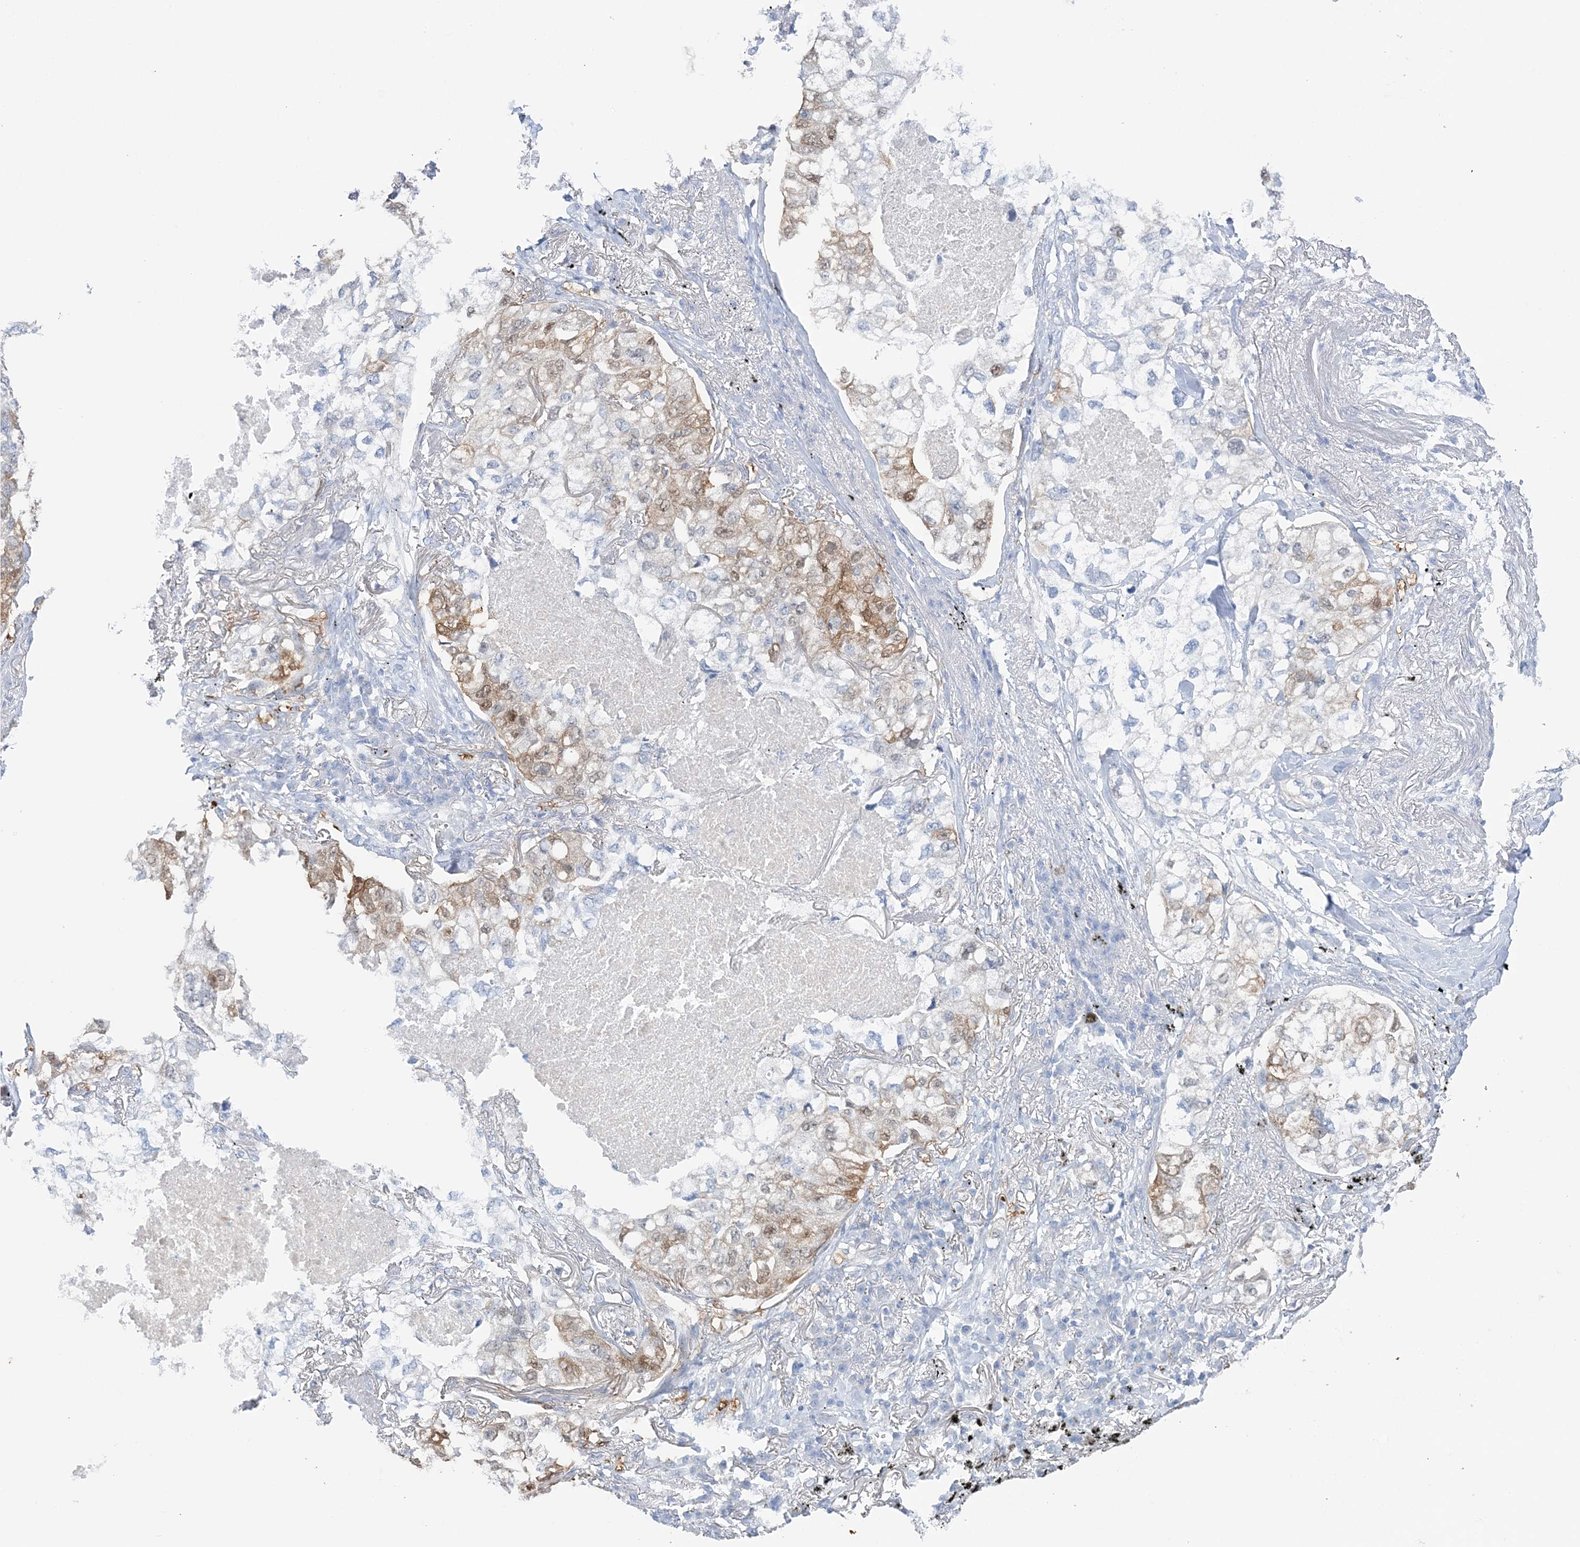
{"staining": {"intensity": "moderate", "quantity": "<25%", "location": "cytoplasmic/membranous"}, "tissue": "lung cancer", "cell_type": "Tumor cells", "image_type": "cancer", "snomed": [{"axis": "morphology", "description": "Adenocarcinoma, NOS"}, {"axis": "topography", "description": "Lung"}], "caption": "Immunohistochemical staining of lung adenocarcinoma reveals low levels of moderate cytoplasmic/membranous protein staining in about <25% of tumor cells.", "gene": "HMGCS1", "patient": {"sex": "male", "age": 65}}